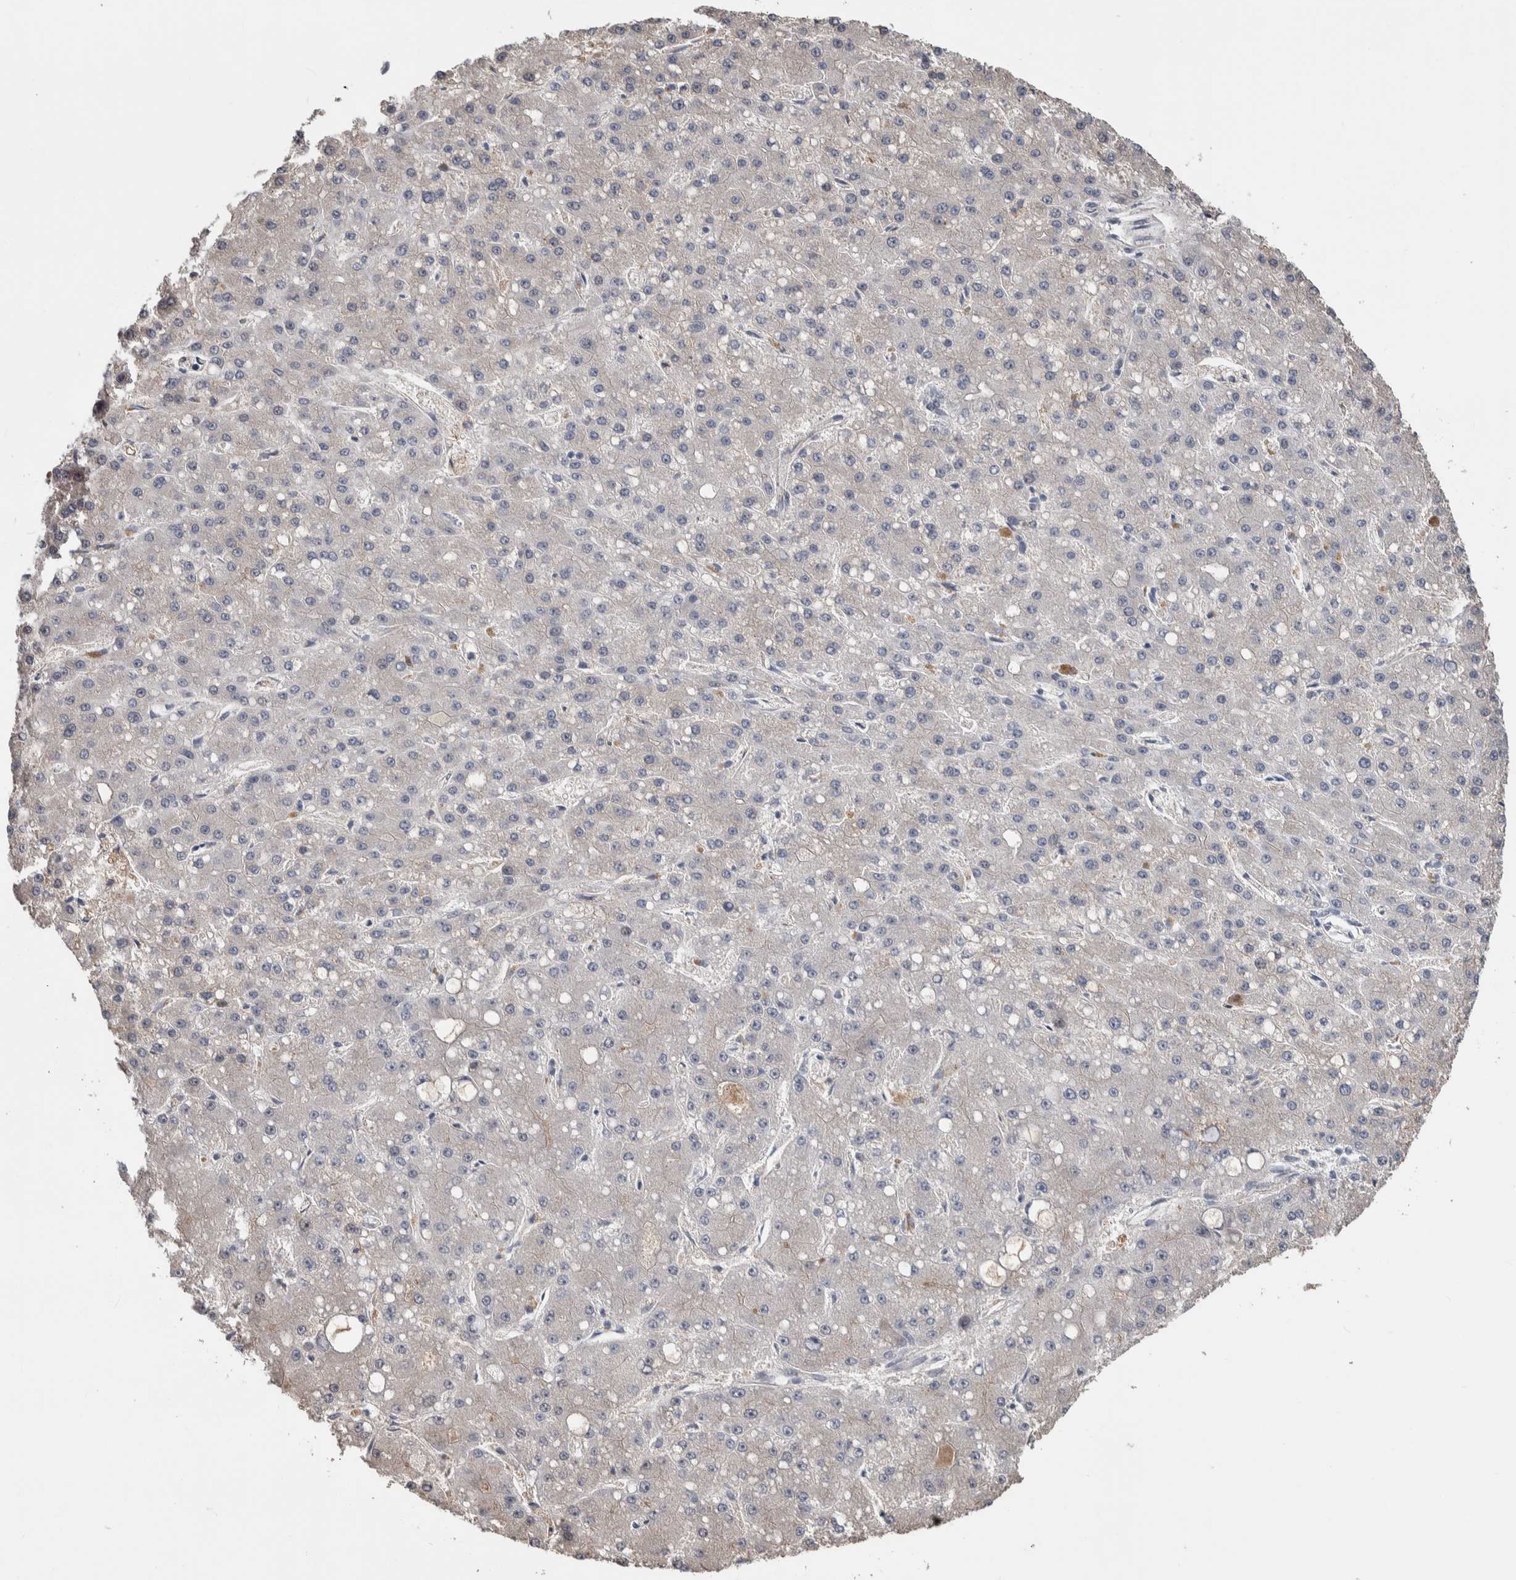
{"staining": {"intensity": "negative", "quantity": "none", "location": "none"}, "tissue": "liver cancer", "cell_type": "Tumor cells", "image_type": "cancer", "snomed": [{"axis": "morphology", "description": "Carcinoma, Hepatocellular, NOS"}, {"axis": "topography", "description": "Liver"}], "caption": "Image shows no protein positivity in tumor cells of liver cancer (hepatocellular carcinoma) tissue.", "gene": "TMEM102", "patient": {"sex": "male", "age": 67}}